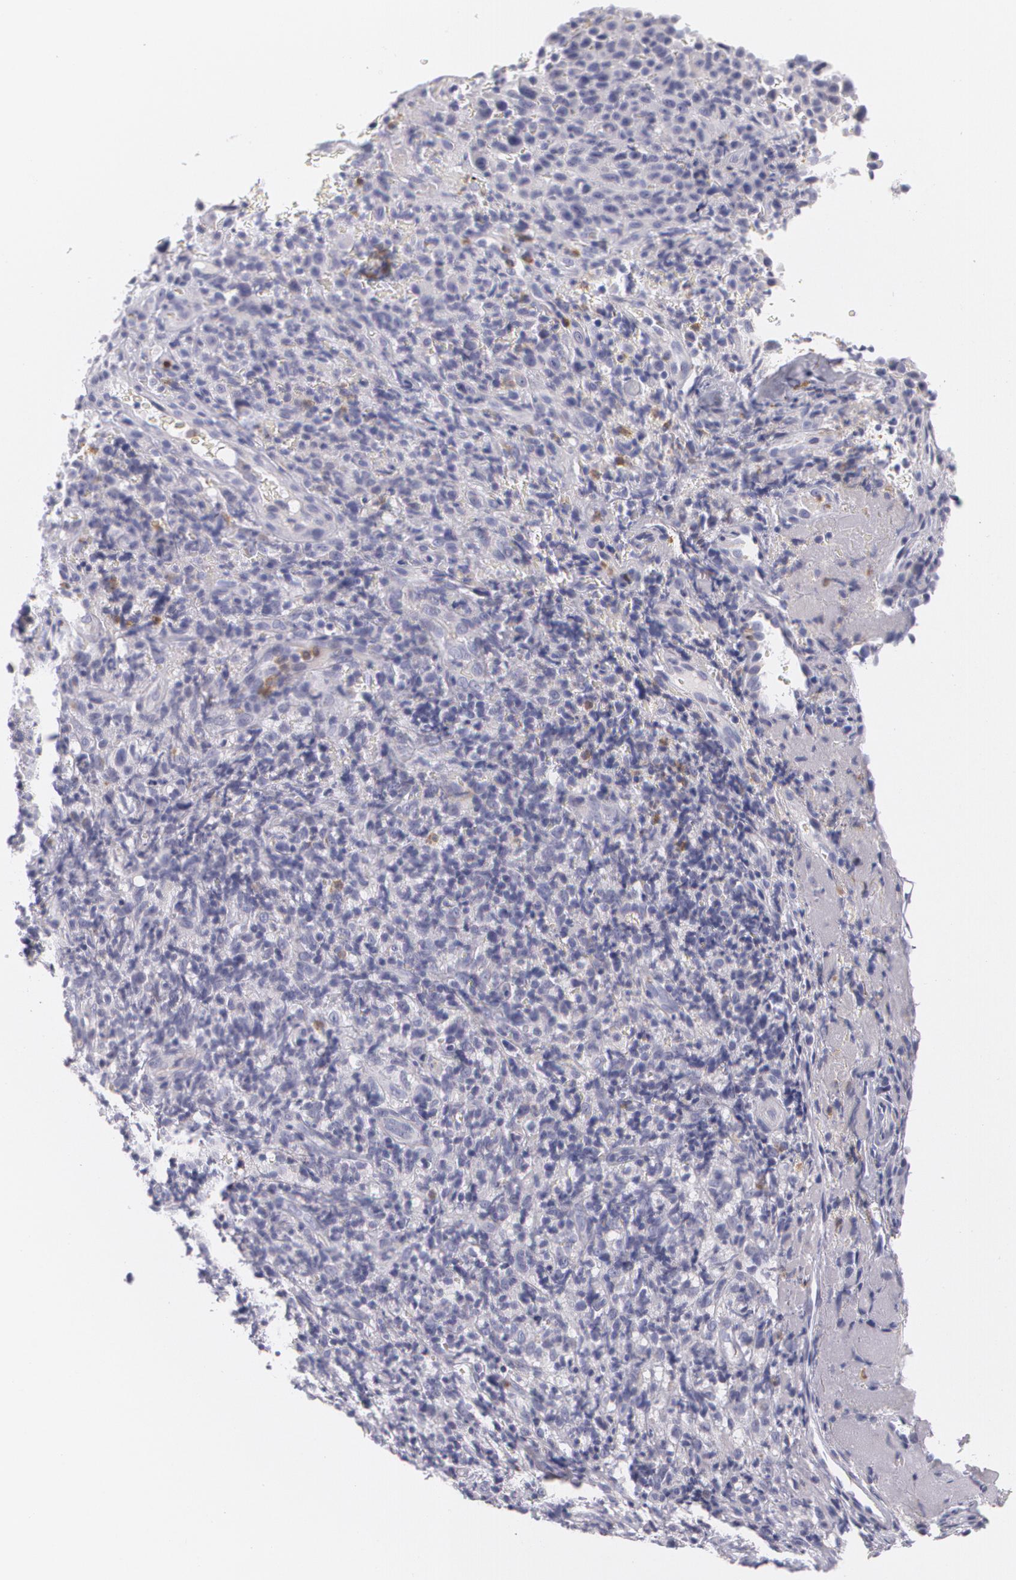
{"staining": {"intensity": "negative", "quantity": "none", "location": "none"}, "tissue": "melanoma", "cell_type": "Tumor cells", "image_type": "cancer", "snomed": [{"axis": "morphology", "description": "Malignant melanoma, NOS"}, {"axis": "topography", "description": "Skin"}], "caption": "This photomicrograph is of malignant melanoma stained with immunohistochemistry to label a protein in brown with the nuclei are counter-stained blue. There is no positivity in tumor cells.", "gene": "FAM181A", "patient": {"sex": "male", "age": 75}}